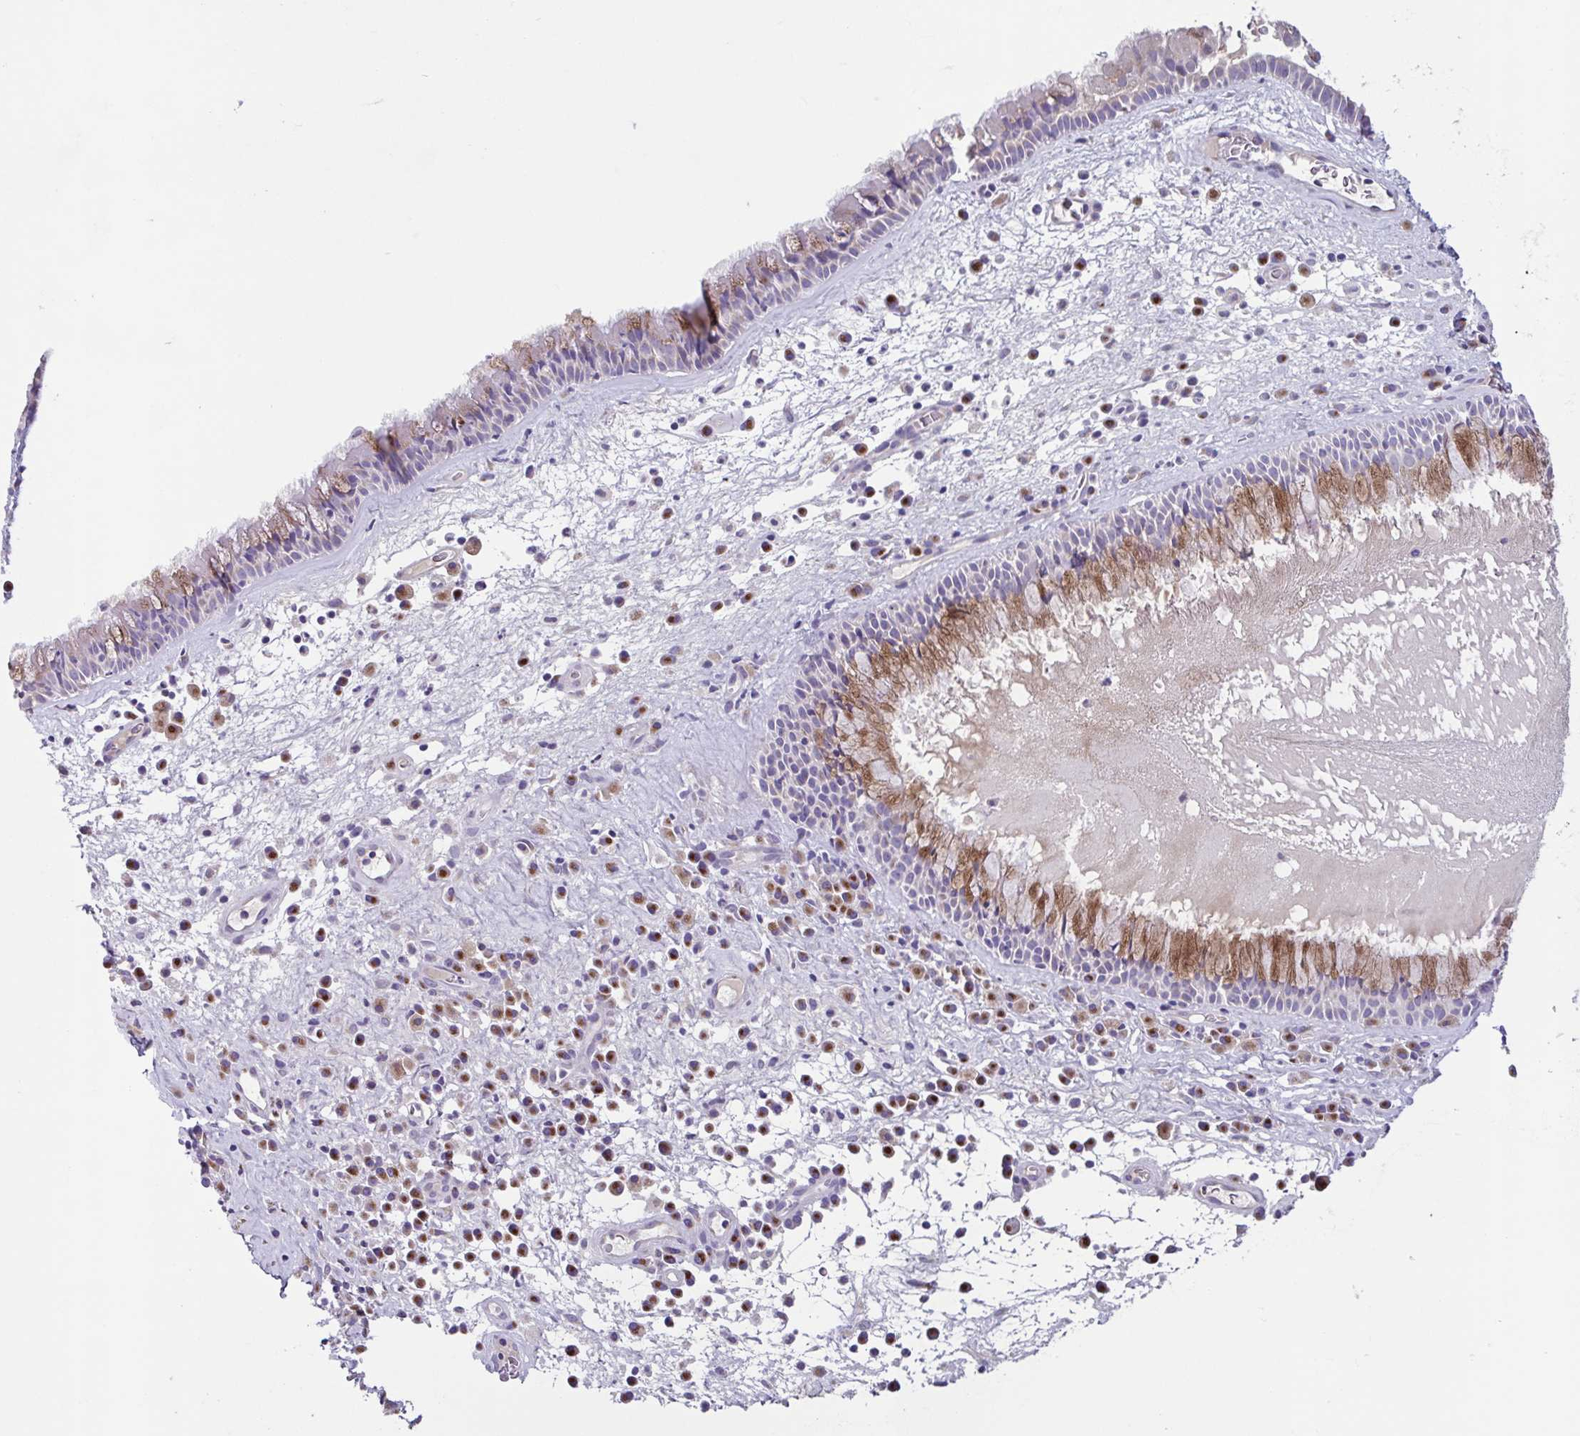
{"staining": {"intensity": "moderate", "quantity": "25%-75%", "location": "cytoplasmic/membranous"}, "tissue": "nasopharynx", "cell_type": "Respiratory epithelial cells", "image_type": "normal", "snomed": [{"axis": "morphology", "description": "Normal tissue, NOS"}, {"axis": "topography", "description": "Nasopharynx"}], "caption": "A high-resolution histopathology image shows immunohistochemistry (IHC) staining of unremarkable nasopharynx, which shows moderate cytoplasmic/membranous staining in about 25%-75% of respiratory epithelial cells.", "gene": "COL17A1", "patient": {"sex": "male", "age": 67}}